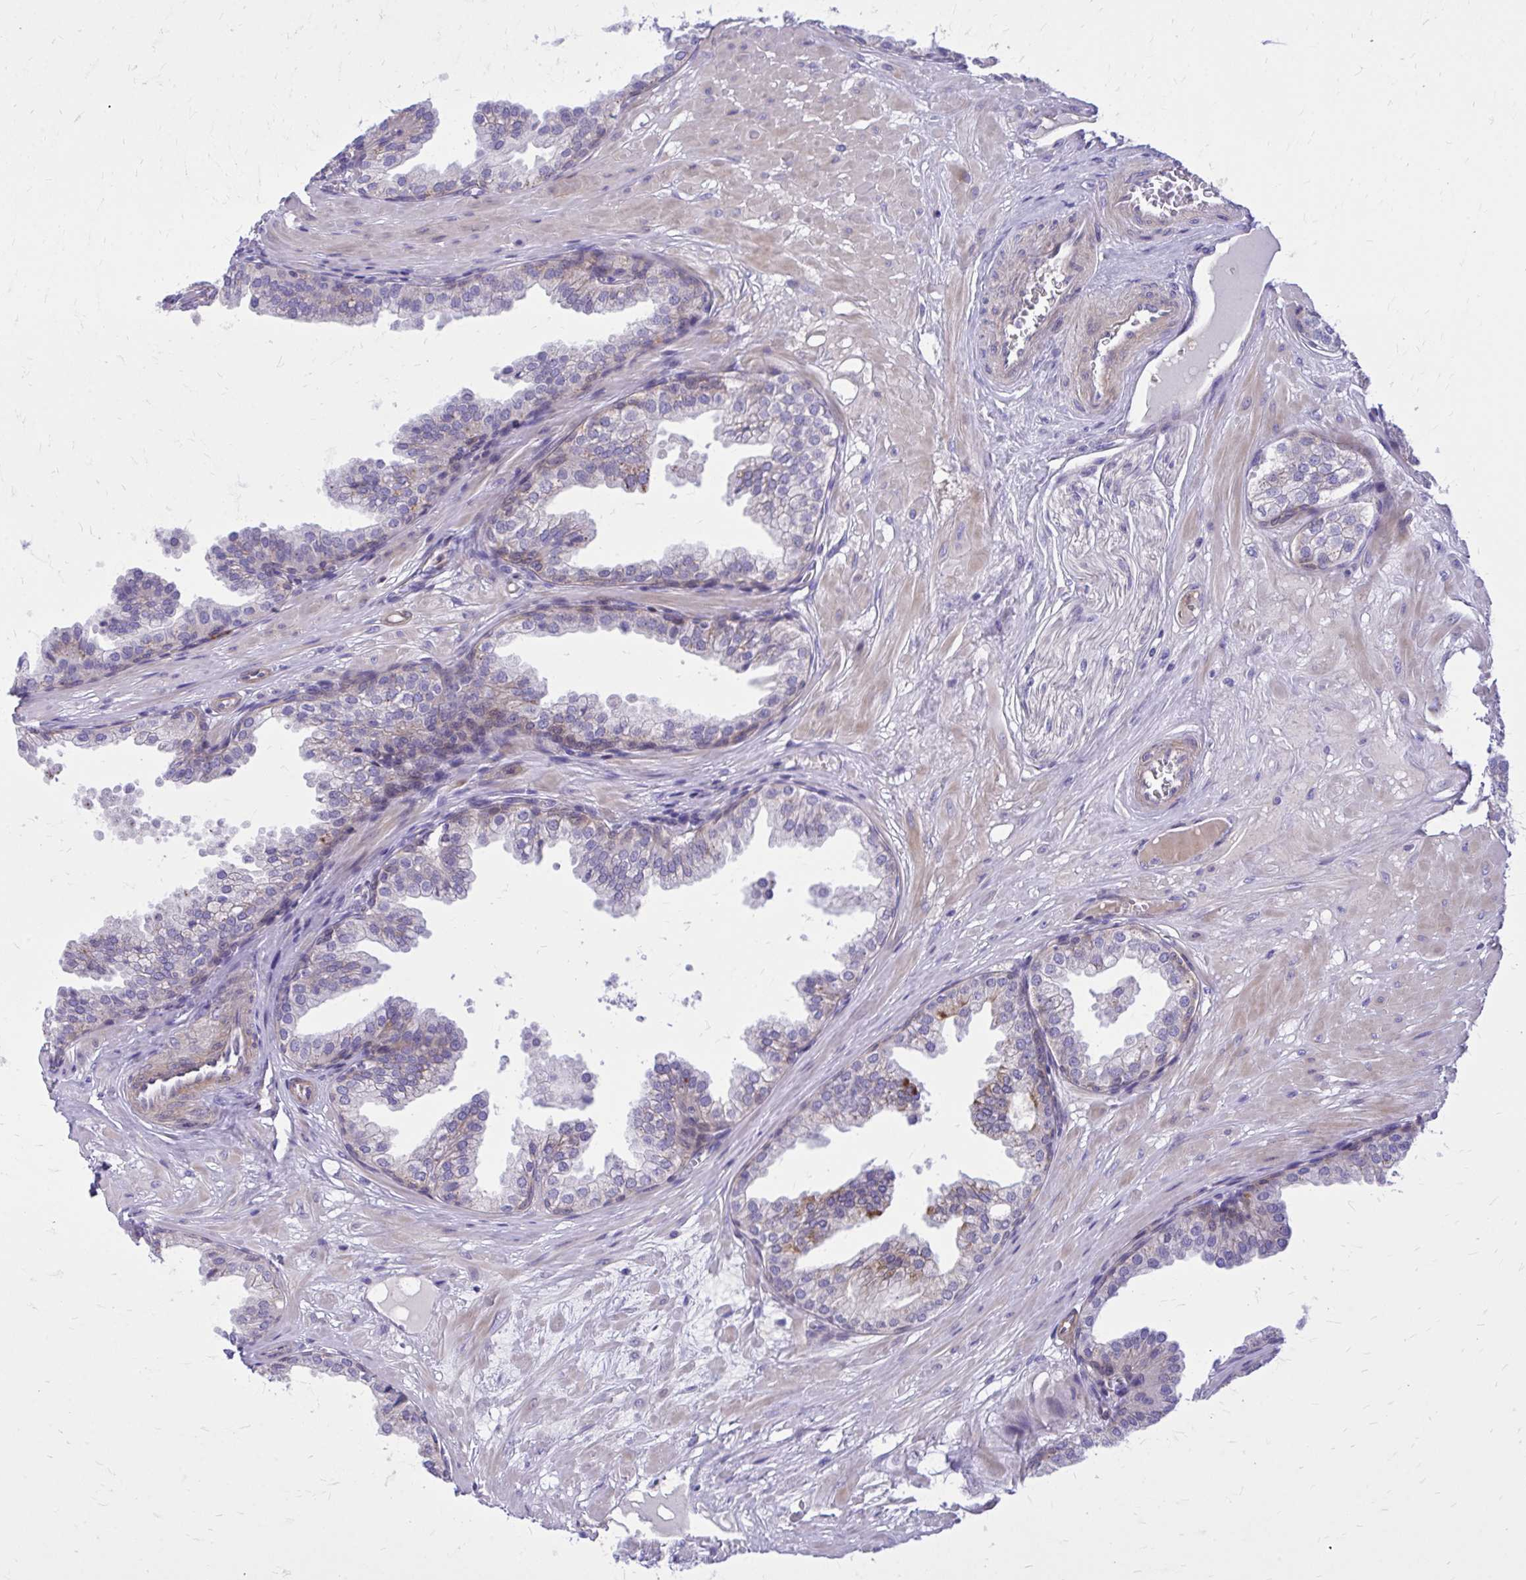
{"staining": {"intensity": "negative", "quantity": "none", "location": "none"}, "tissue": "prostate", "cell_type": "Glandular cells", "image_type": "normal", "snomed": [{"axis": "morphology", "description": "Normal tissue, NOS"}, {"axis": "topography", "description": "Prostate"}, {"axis": "topography", "description": "Peripheral nerve tissue"}], "caption": "Immunohistochemistry (IHC) of unremarkable human prostate shows no positivity in glandular cells.", "gene": "ADAMTSL1", "patient": {"sex": "male", "age": 55}}